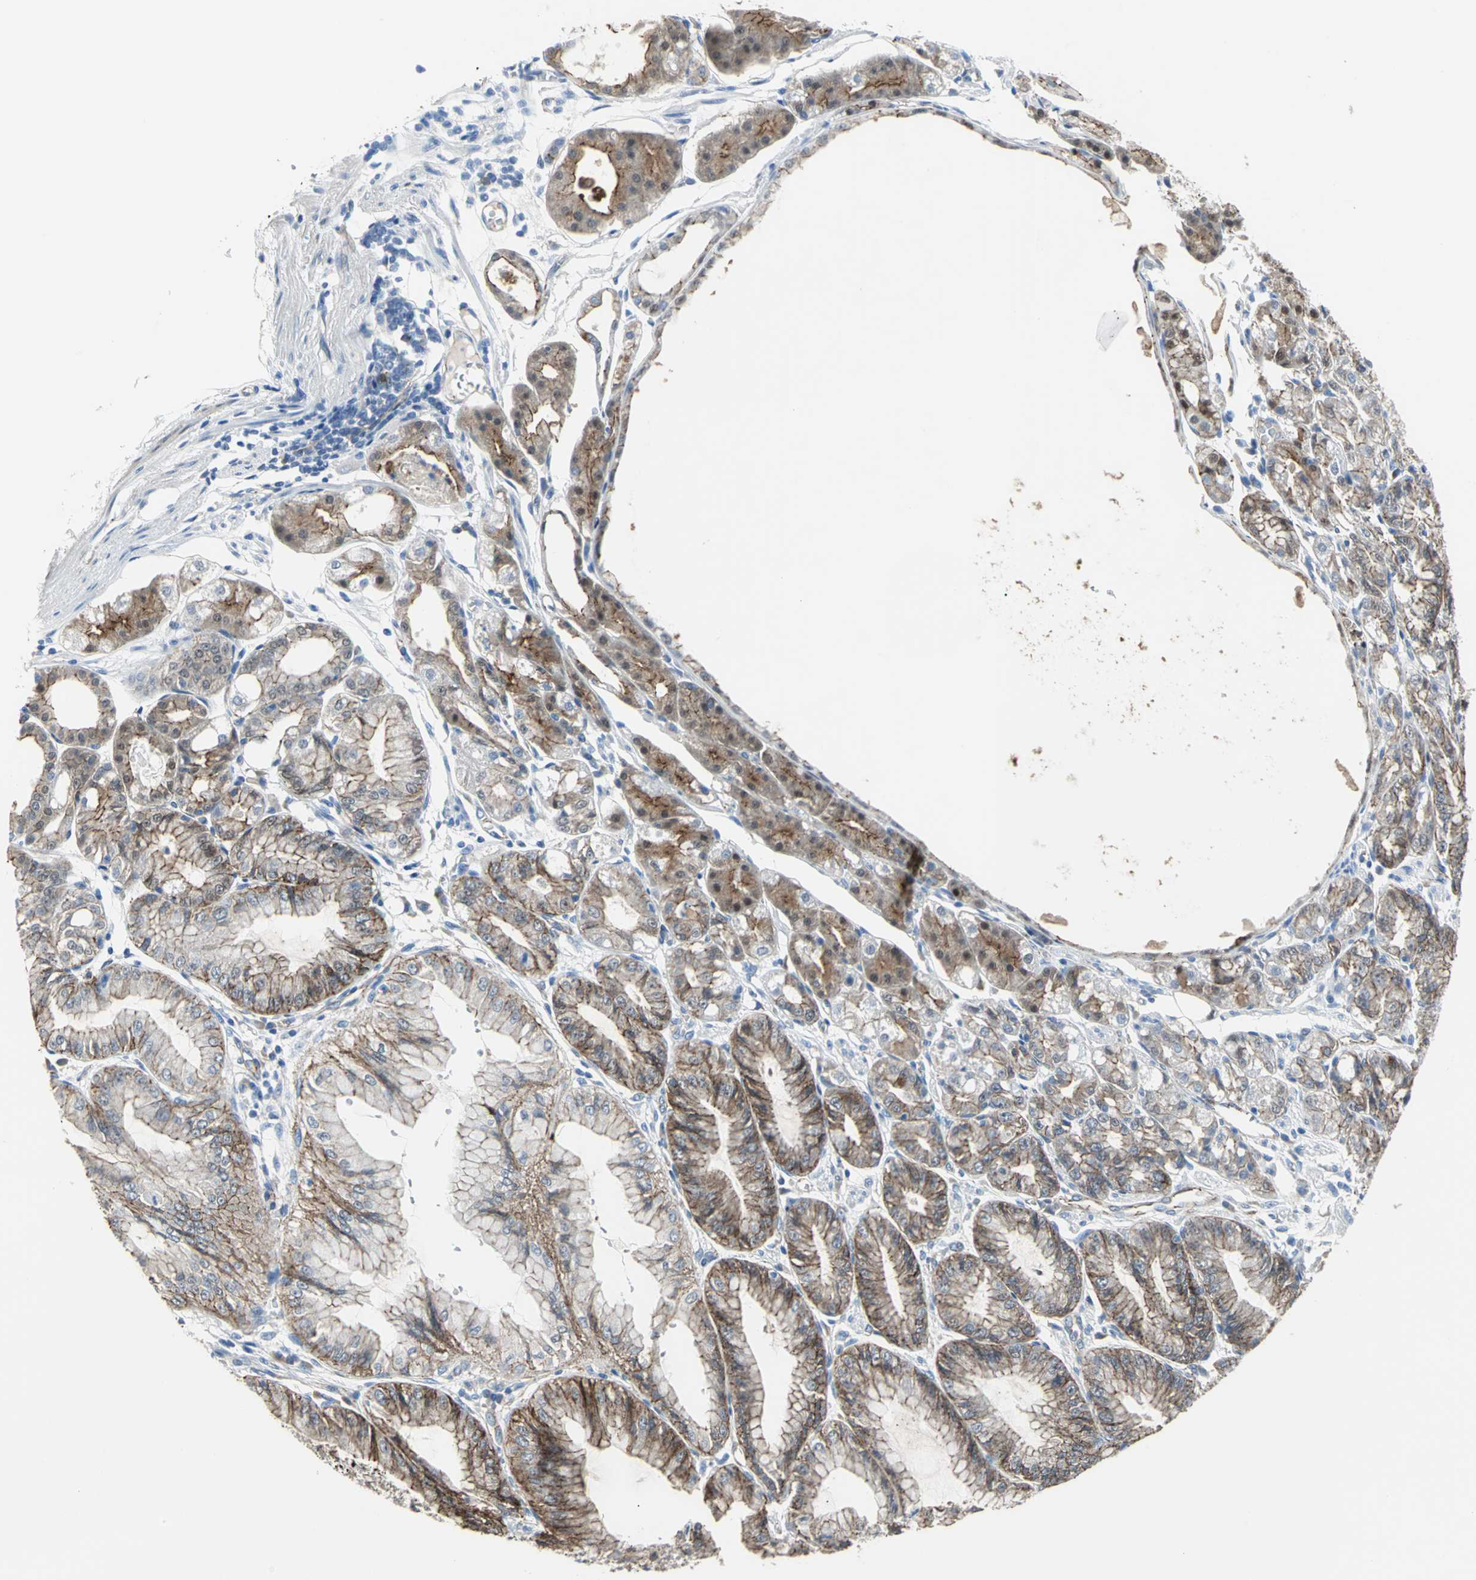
{"staining": {"intensity": "moderate", "quantity": "25%-75%", "location": "cytoplasmic/membranous"}, "tissue": "stomach", "cell_type": "Glandular cells", "image_type": "normal", "snomed": [{"axis": "morphology", "description": "Normal tissue, NOS"}, {"axis": "topography", "description": "Stomach, lower"}], "caption": "Moderate cytoplasmic/membranous expression for a protein is seen in about 25%-75% of glandular cells of unremarkable stomach using IHC.", "gene": "ENSG00000285130", "patient": {"sex": "male", "age": 71}}